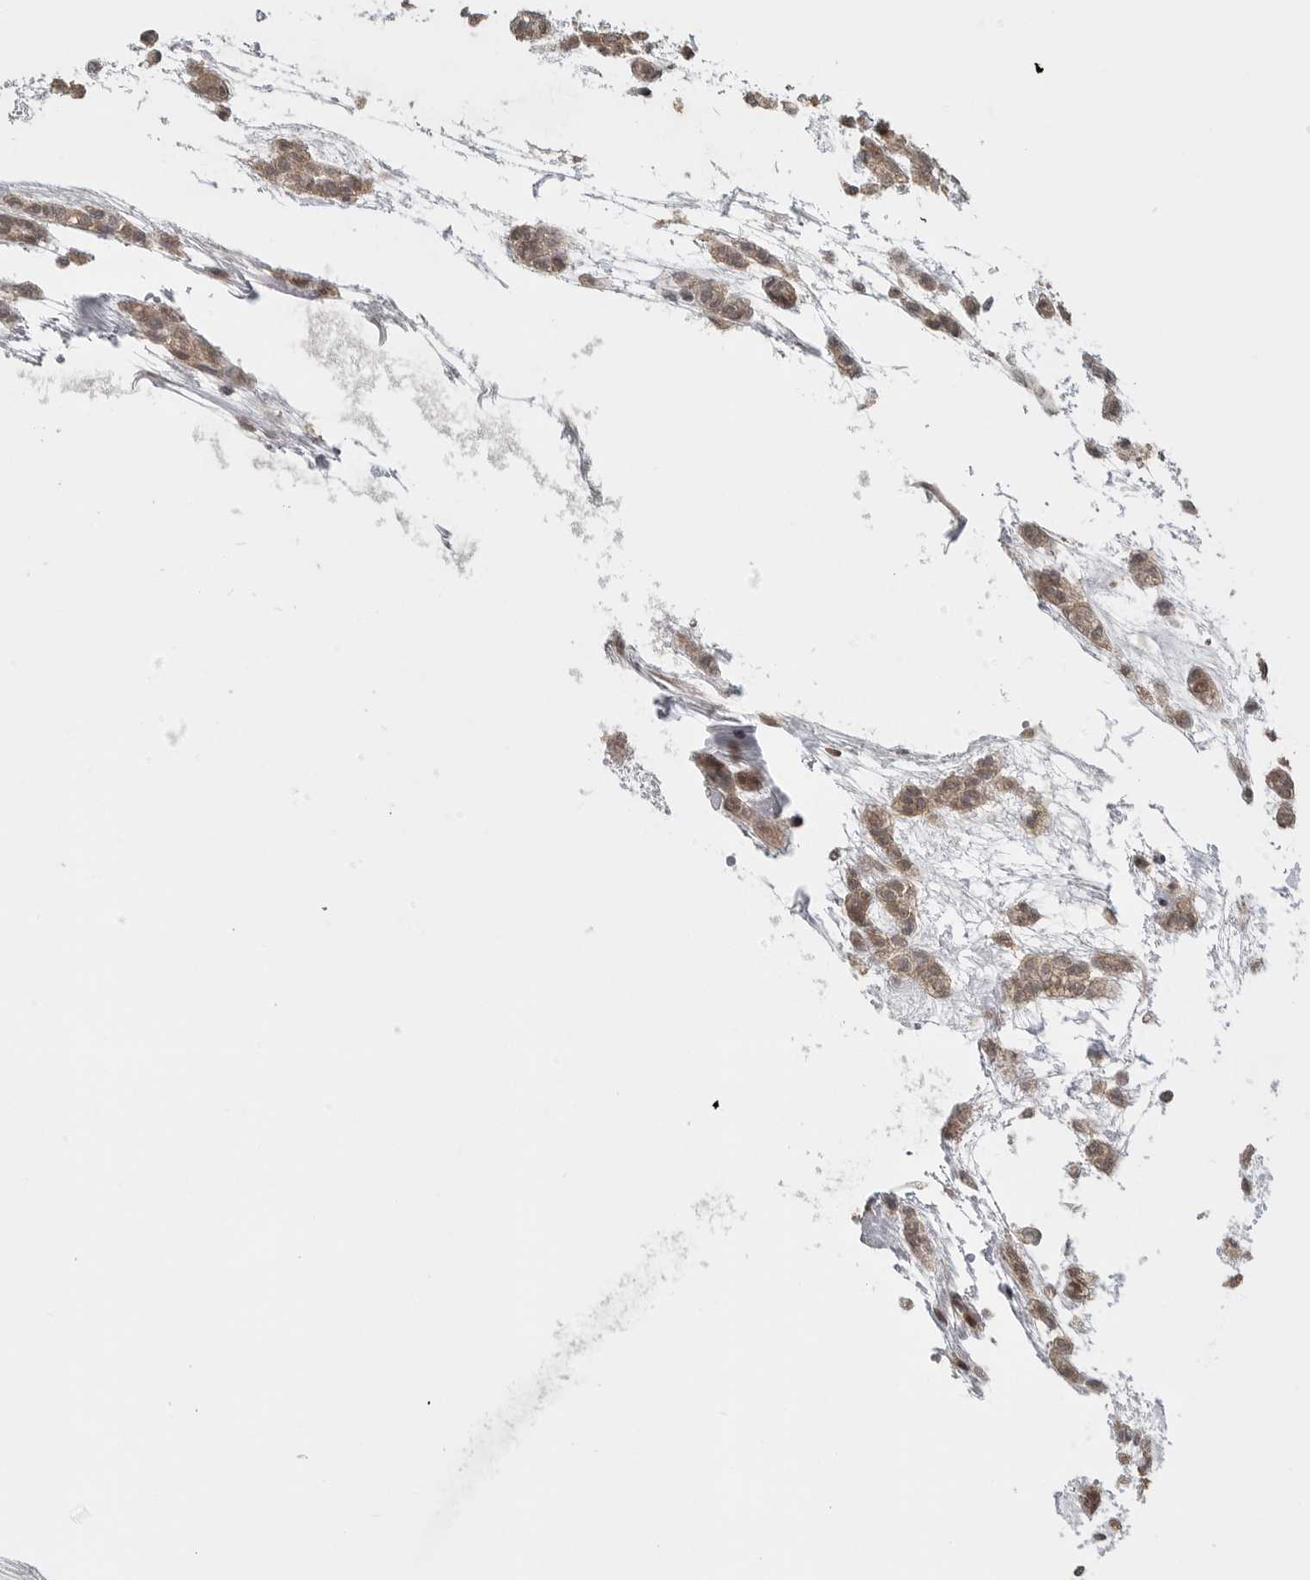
{"staining": {"intensity": "moderate", "quantity": ">75%", "location": "cytoplasmic/membranous"}, "tissue": "head and neck cancer", "cell_type": "Tumor cells", "image_type": "cancer", "snomed": [{"axis": "morphology", "description": "Adenocarcinoma, NOS"}, {"axis": "morphology", "description": "Adenoma, NOS"}, {"axis": "topography", "description": "Head-Neck"}], "caption": "Human adenoma (head and neck) stained for a protein (brown) shows moderate cytoplasmic/membranous positive staining in about >75% of tumor cells.", "gene": "LLGL1", "patient": {"sex": "female", "age": 55}}